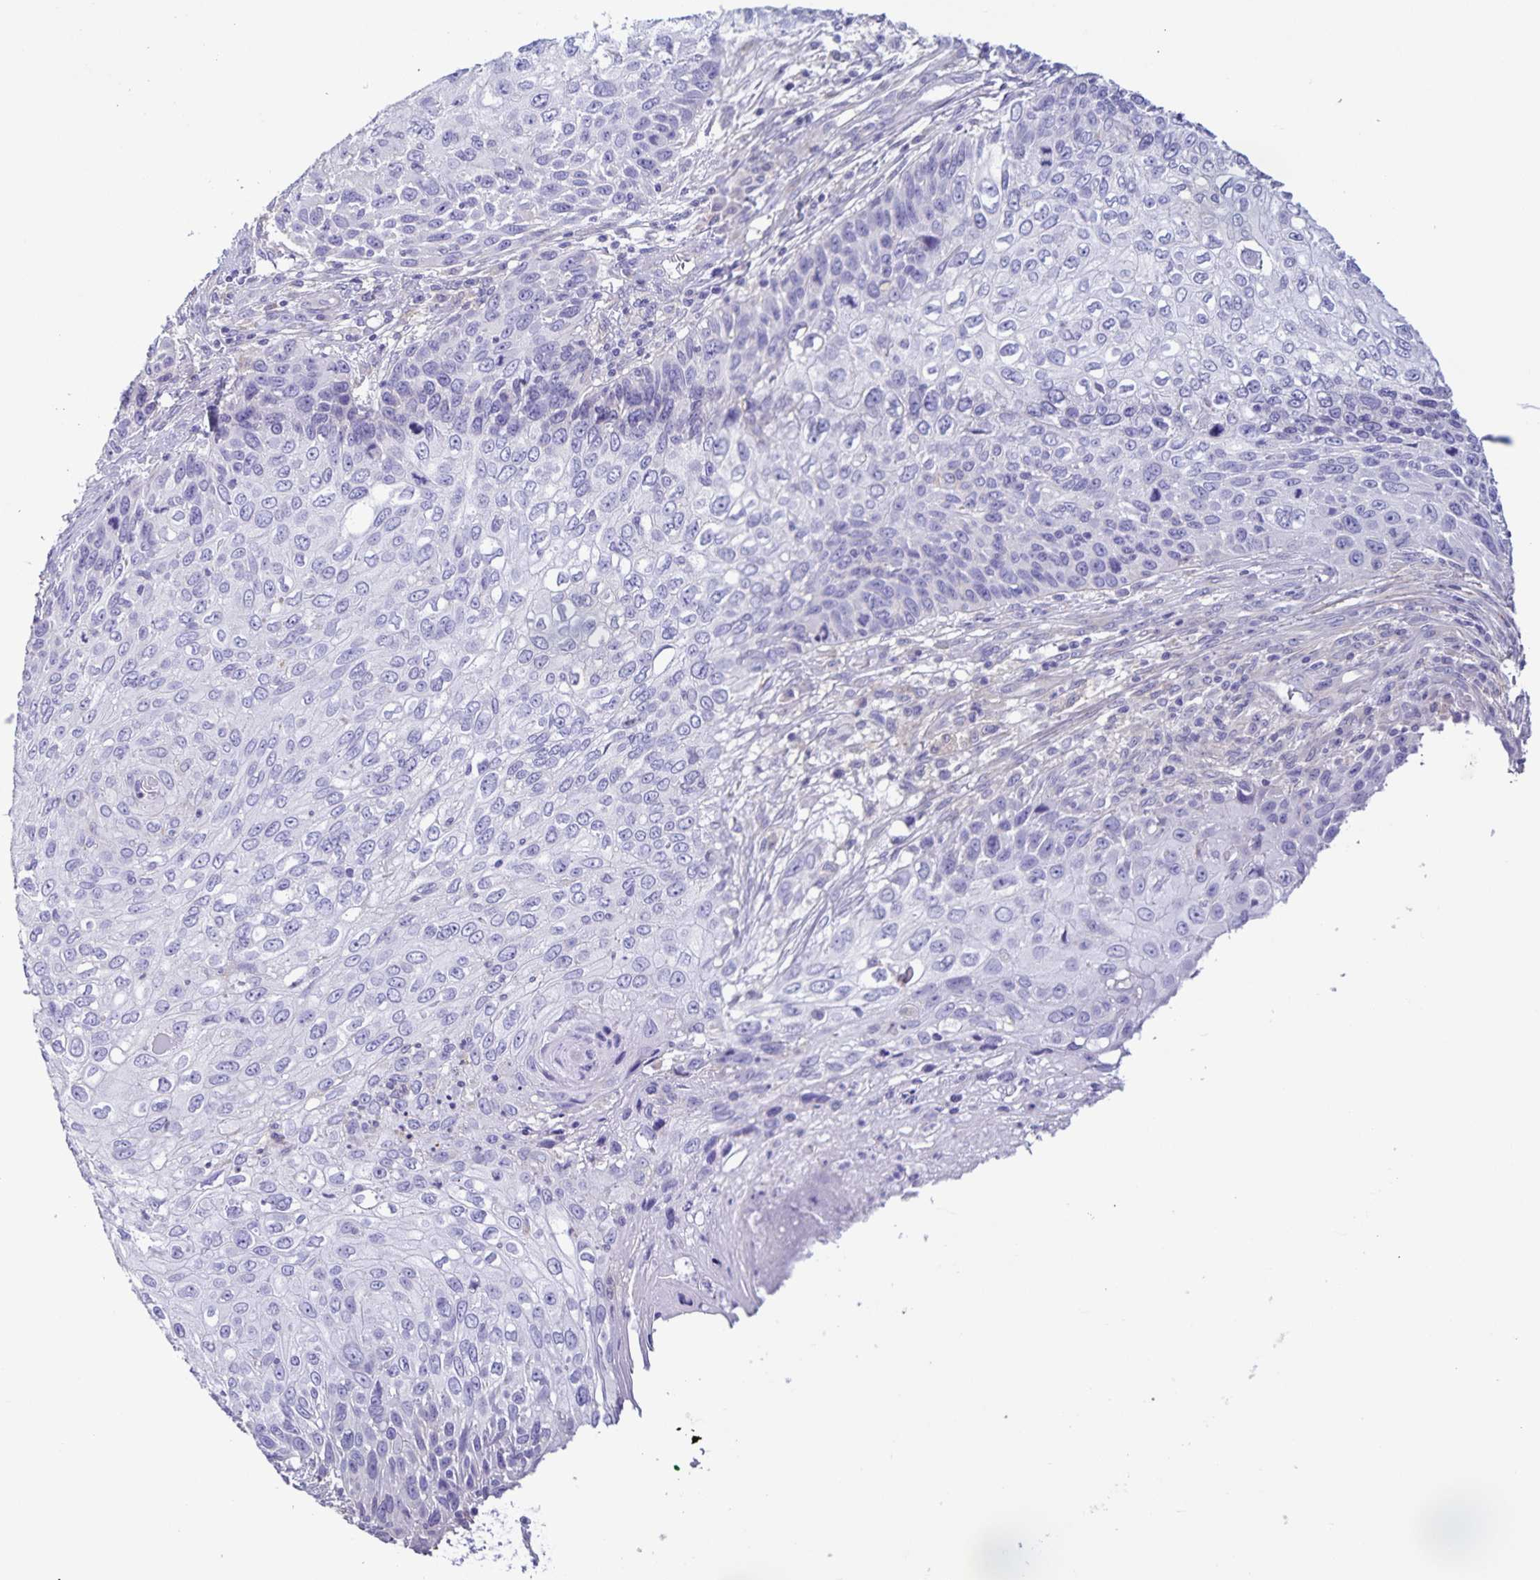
{"staining": {"intensity": "negative", "quantity": "none", "location": "none"}, "tissue": "skin cancer", "cell_type": "Tumor cells", "image_type": "cancer", "snomed": [{"axis": "morphology", "description": "Squamous cell carcinoma, NOS"}, {"axis": "topography", "description": "Skin"}], "caption": "Tumor cells show no significant protein positivity in squamous cell carcinoma (skin).", "gene": "BOLL", "patient": {"sex": "male", "age": 92}}